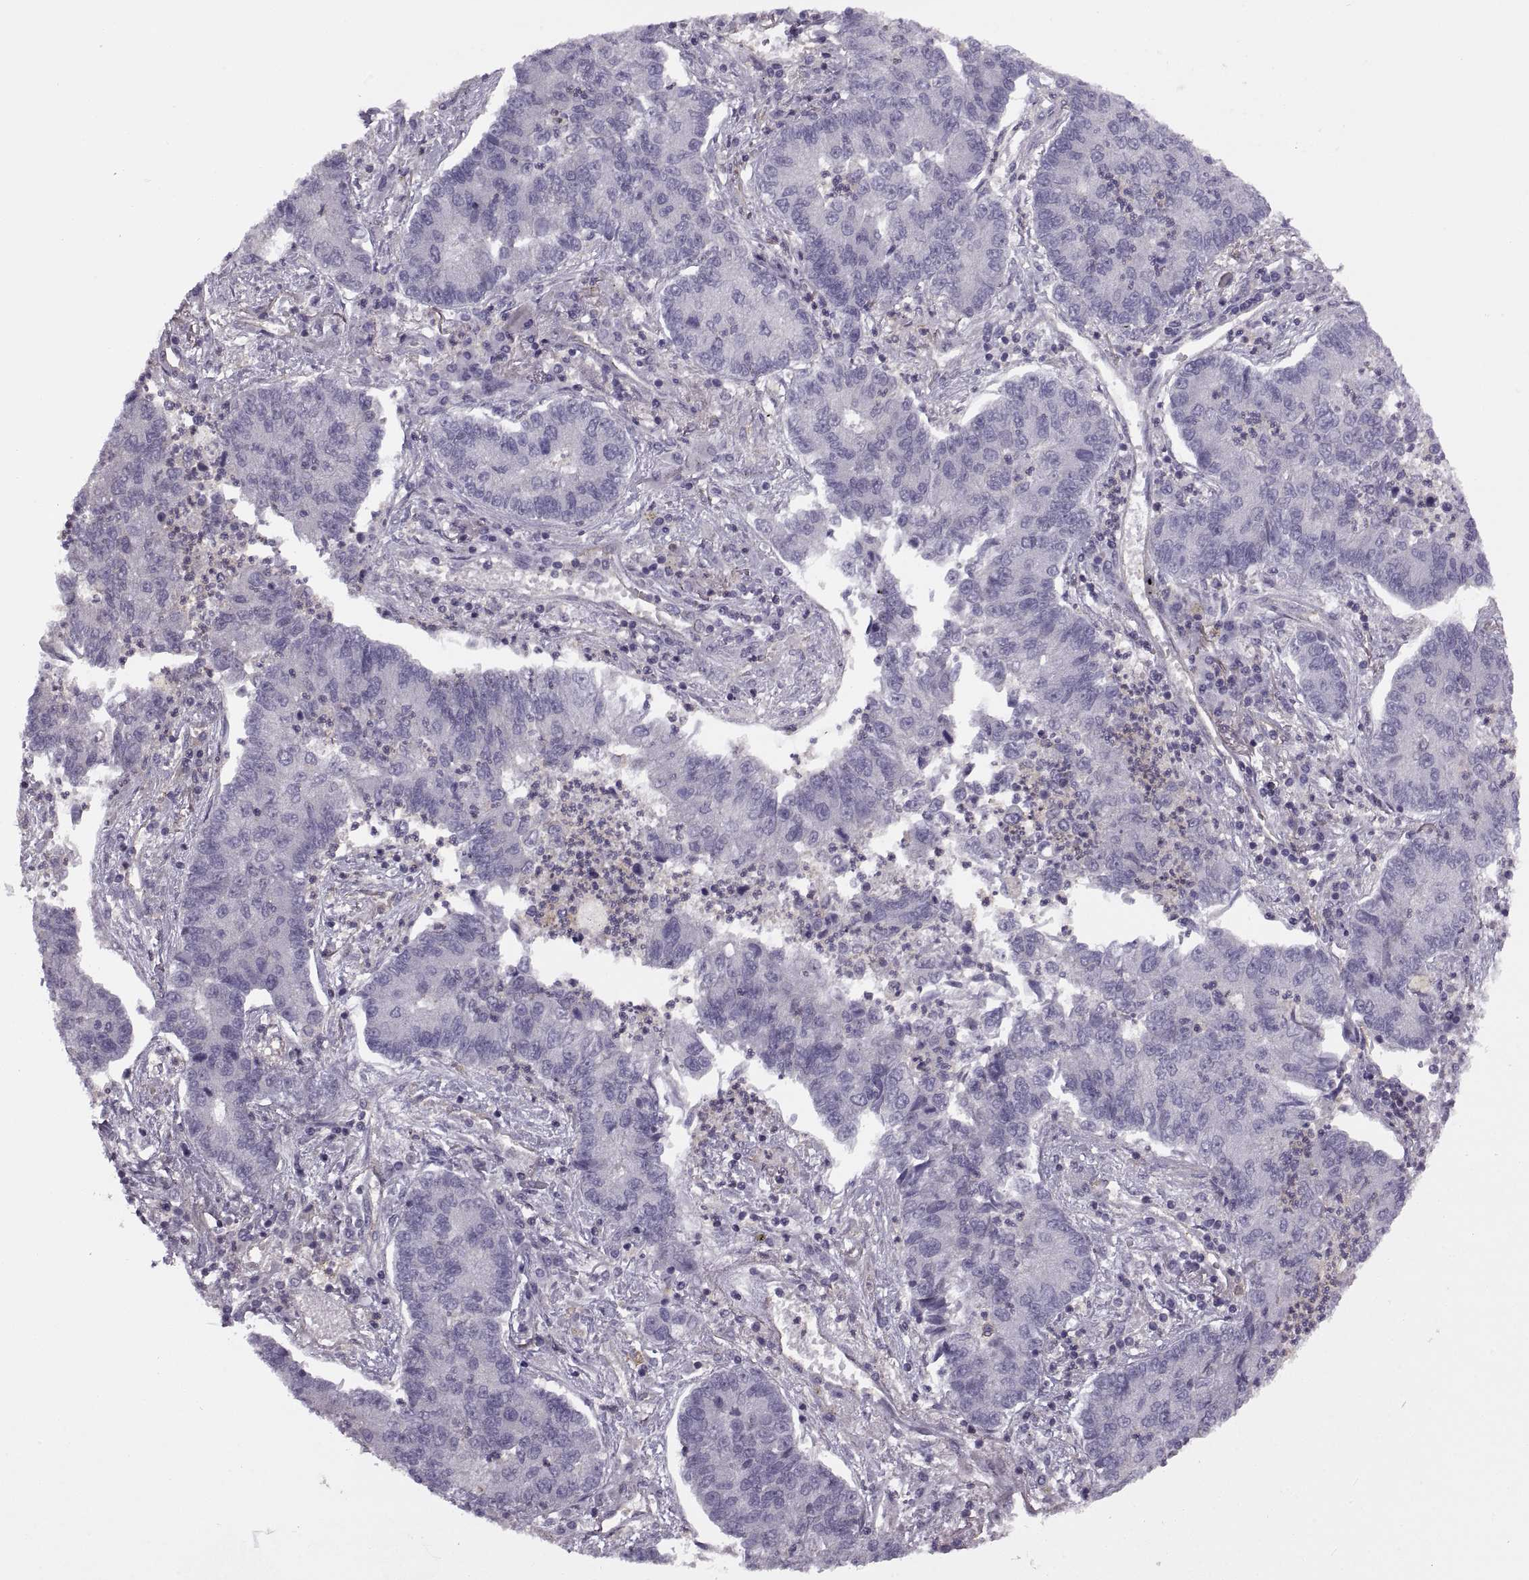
{"staining": {"intensity": "negative", "quantity": "none", "location": "none"}, "tissue": "lung cancer", "cell_type": "Tumor cells", "image_type": "cancer", "snomed": [{"axis": "morphology", "description": "Adenocarcinoma, NOS"}, {"axis": "topography", "description": "Lung"}], "caption": "A high-resolution photomicrograph shows immunohistochemistry staining of lung adenocarcinoma, which exhibits no significant expression in tumor cells. (DAB (3,3'-diaminobenzidine) IHC visualized using brightfield microscopy, high magnification).", "gene": "RALB", "patient": {"sex": "female", "age": 57}}